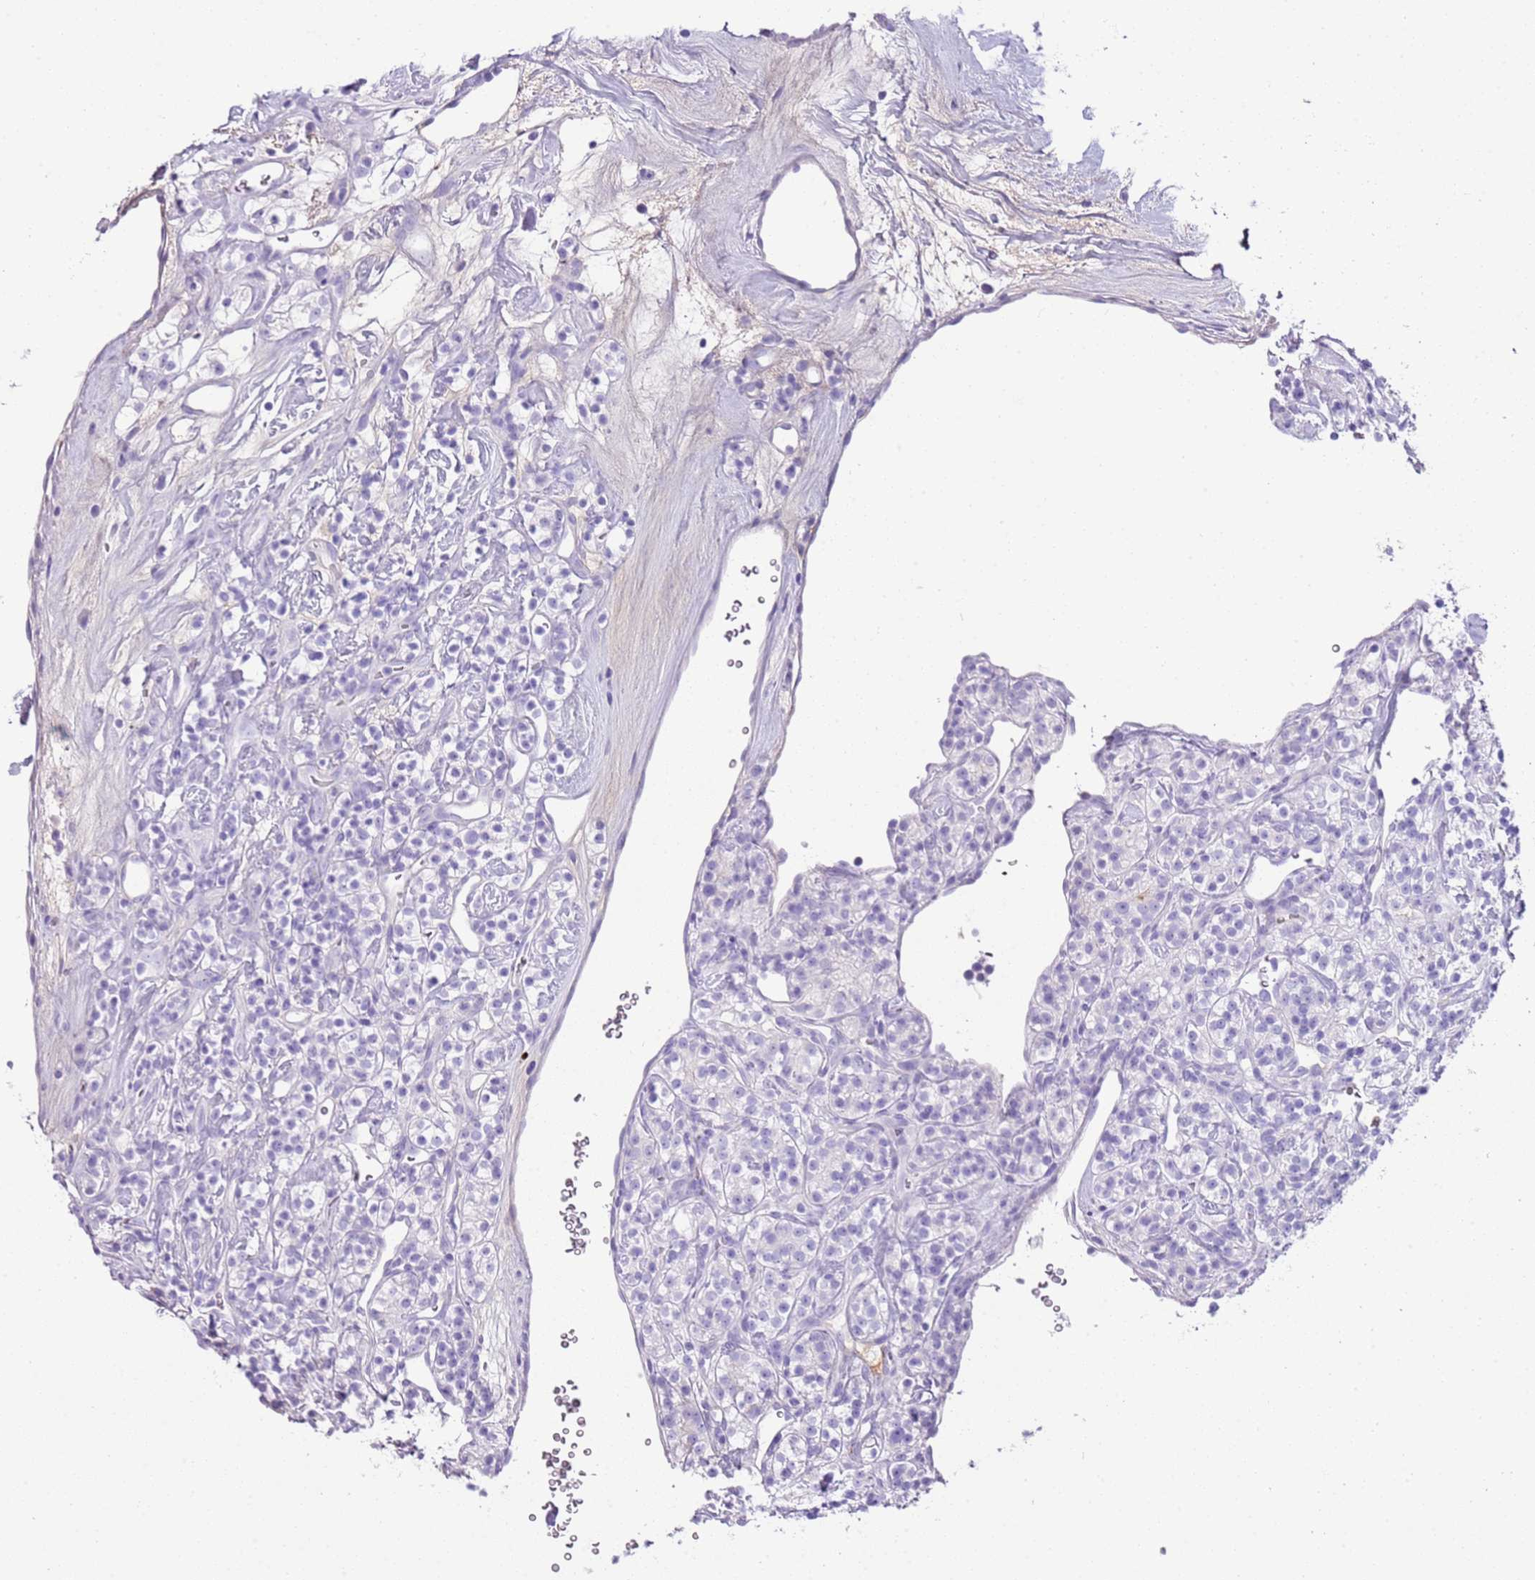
{"staining": {"intensity": "negative", "quantity": "none", "location": "none"}, "tissue": "renal cancer", "cell_type": "Tumor cells", "image_type": "cancer", "snomed": [{"axis": "morphology", "description": "Adenocarcinoma, NOS"}, {"axis": "topography", "description": "Kidney"}], "caption": "IHC photomicrograph of adenocarcinoma (renal) stained for a protein (brown), which exhibits no staining in tumor cells.", "gene": "IGKV3D-11", "patient": {"sex": "male", "age": 77}}